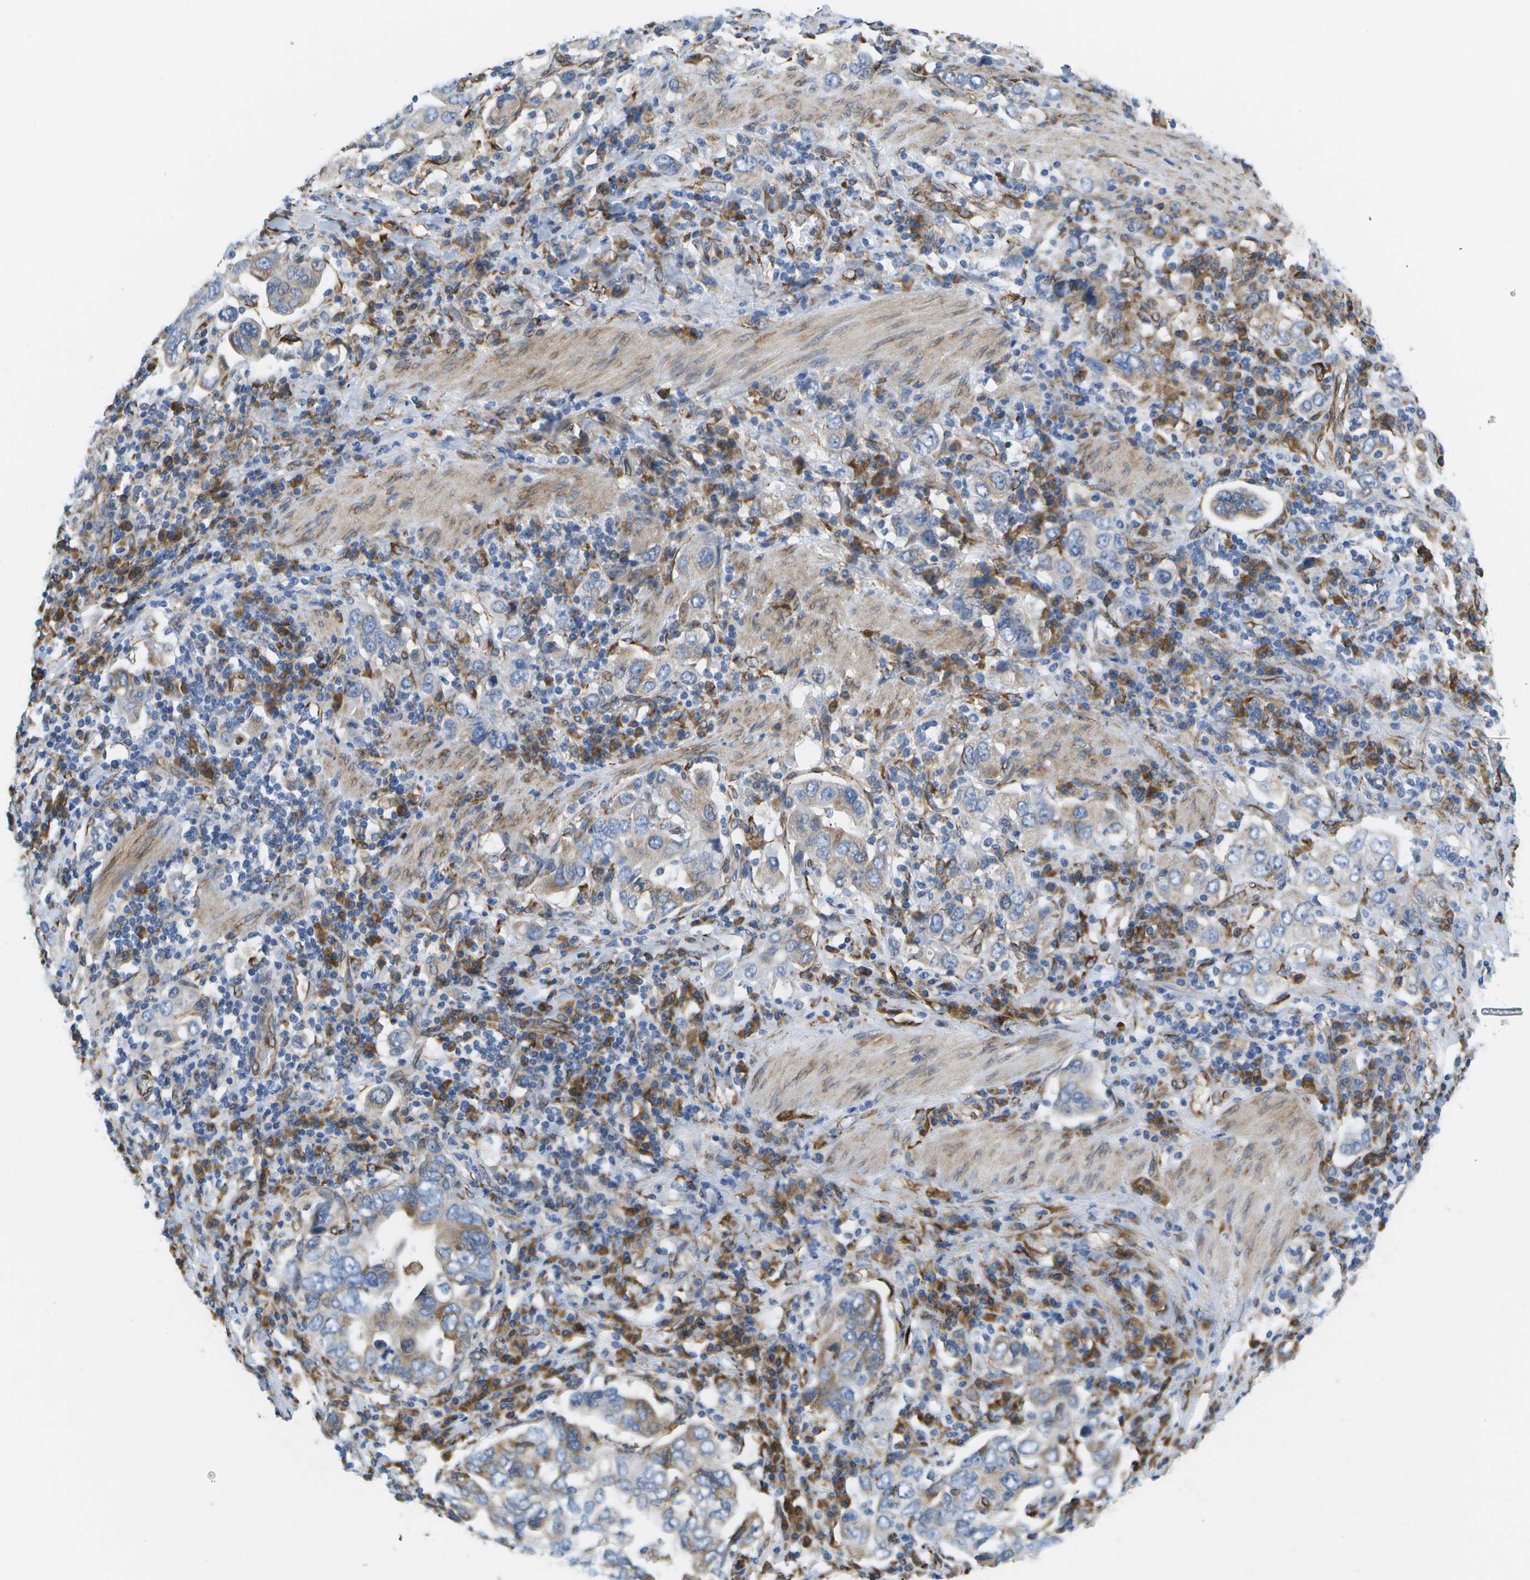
{"staining": {"intensity": "moderate", "quantity": "<25%", "location": "cytoplasmic/membranous"}, "tissue": "stomach cancer", "cell_type": "Tumor cells", "image_type": "cancer", "snomed": [{"axis": "morphology", "description": "Adenocarcinoma, NOS"}, {"axis": "topography", "description": "Stomach, upper"}], "caption": "A micrograph of human stomach adenocarcinoma stained for a protein displays moderate cytoplasmic/membranous brown staining in tumor cells.", "gene": "ZDHHC17", "patient": {"sex": "male", "age": 62}}